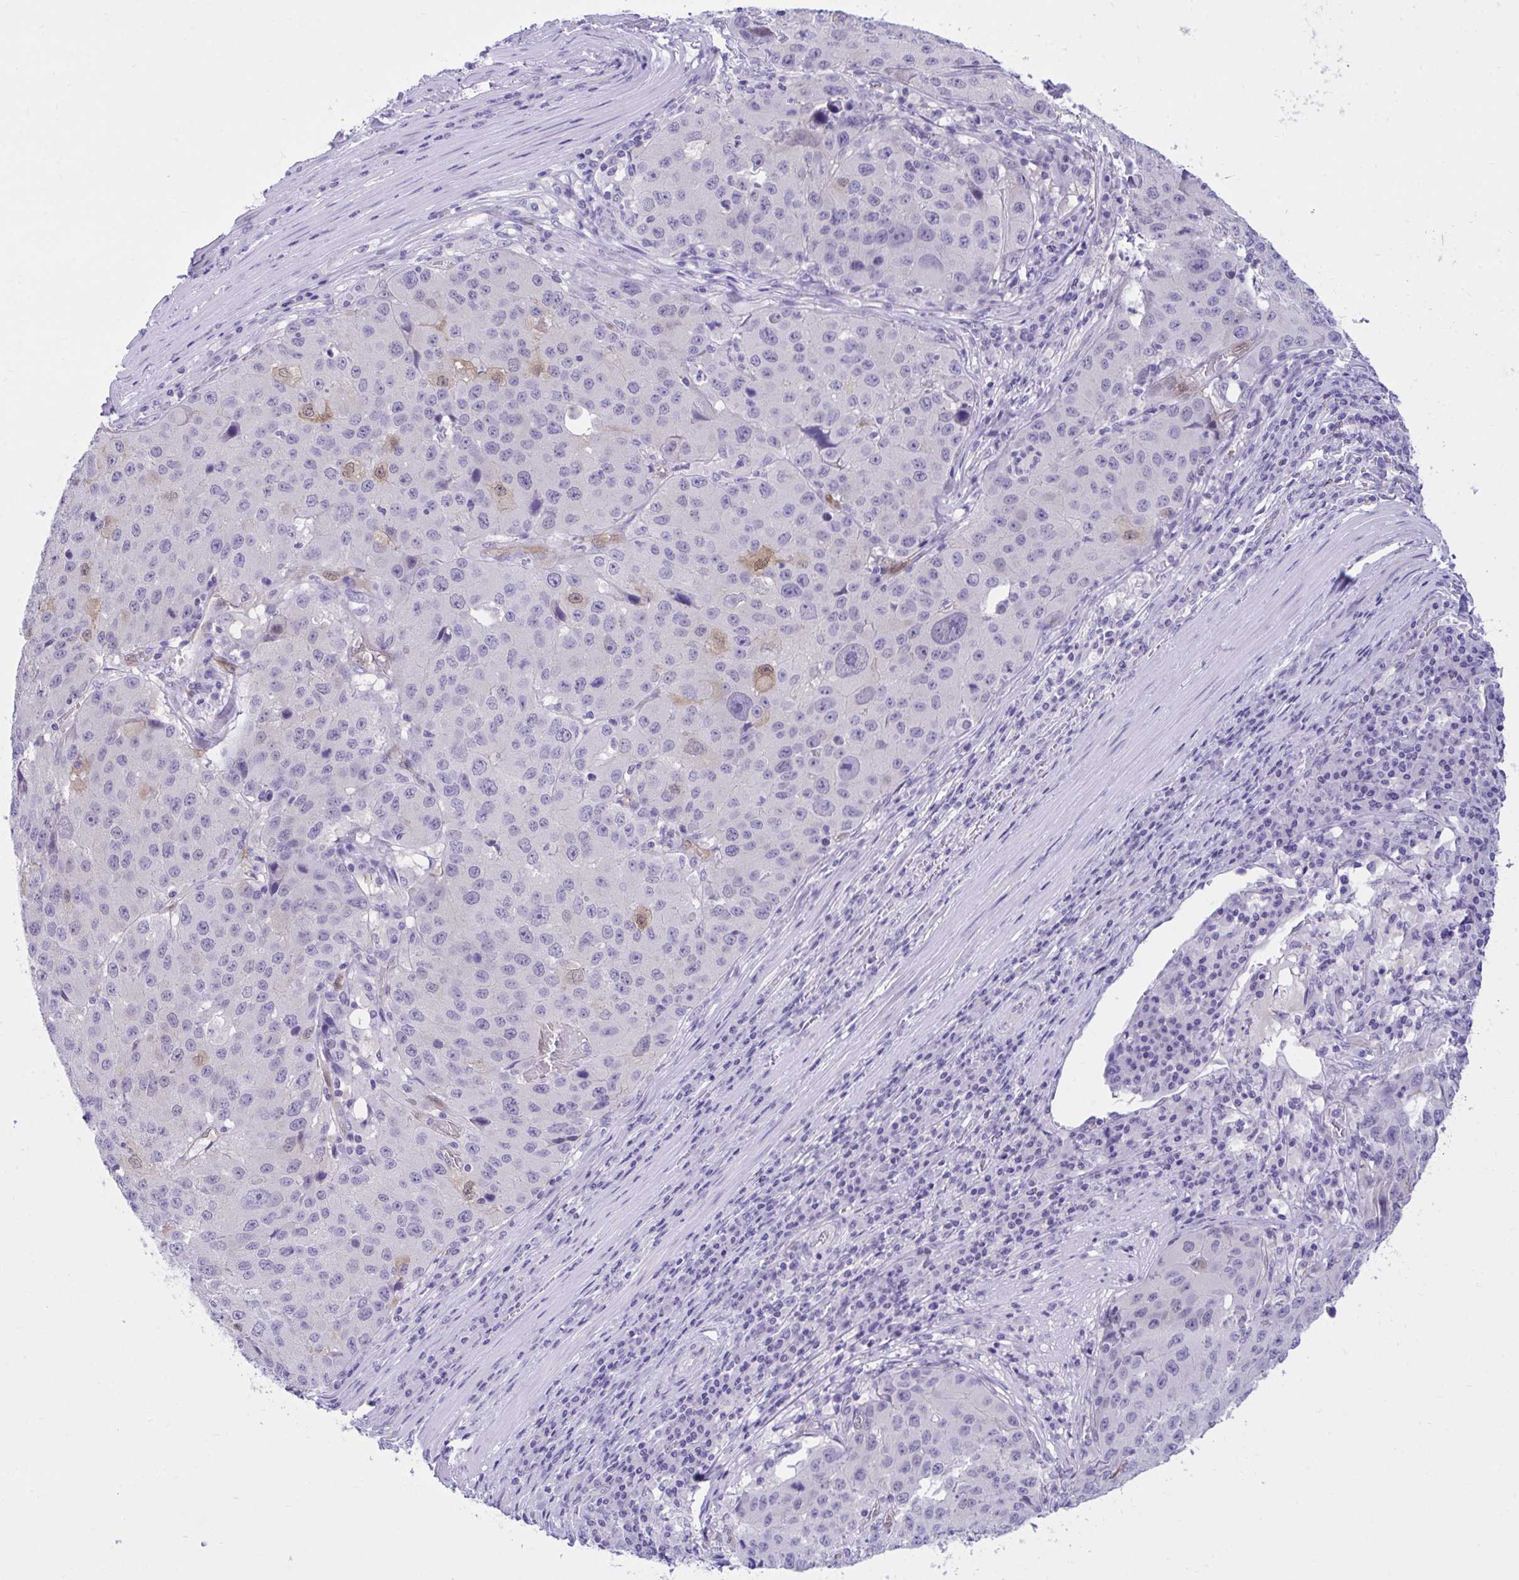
{"staining": {"intensity": "negative", "quantity": "none", "location": "none"}, "tissue": "stomach cancer", "cell_type": "Tumor cells", "image_type": "cancer", "snomed": [{"axis": "morphology", "description": "Adenocarcinoma, NOS"}, {"axis": "topography", "description": "Stomach"}], "caption": "Tumor cells show no significant protein positivity in stomach cancer. (Immunohistochemistry, brightfield microscopy, high magnification).", "gene": "PGM2L1", "patient": {"sex": "male", "age": 71}}